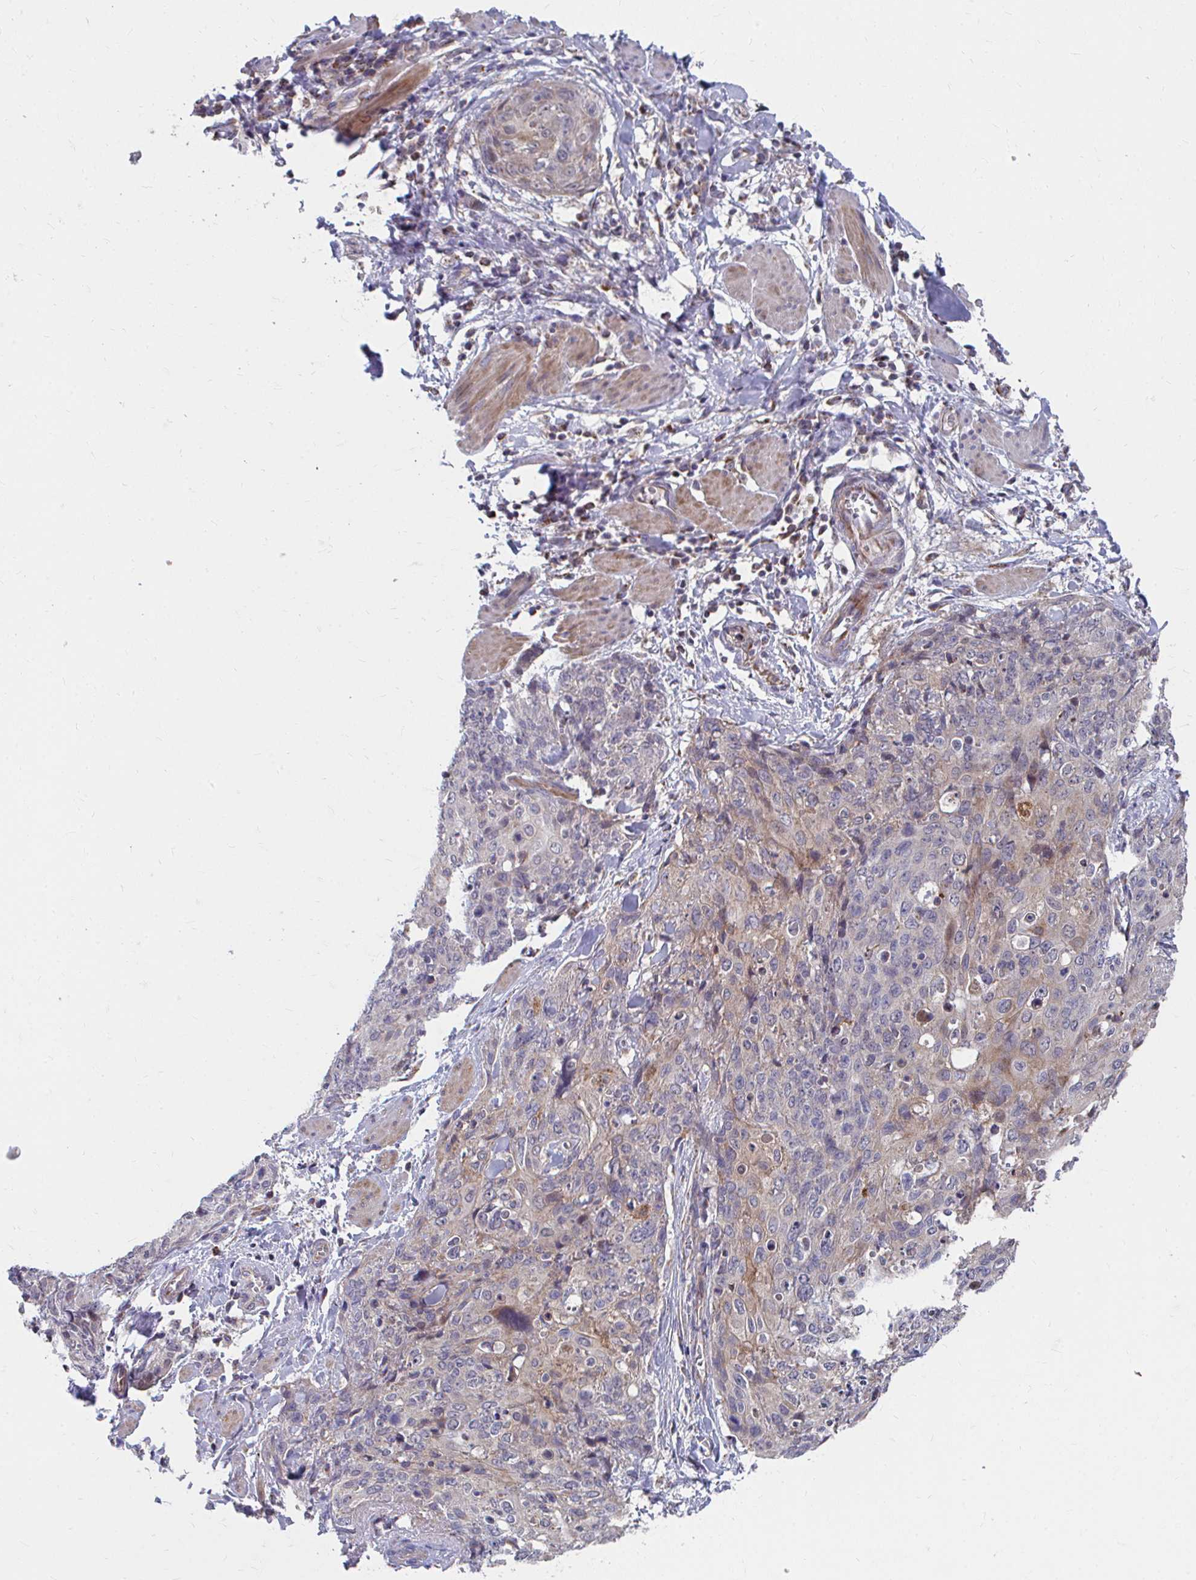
{"staining": {"intensity": "weak", "quantity": "25%-75%", "location": "cytoplasmic/membranous"}, "tissue": "skin cancer", "cell_type": "Tumor cells", "image_type": "cancer", "snomed": [{"axis": "morphology", "description": "Squamous cell carcinoma, NOS"}, {"axis": "topography", "description": "Skin"}, {"axis": "topography", "description": "Vulva"}], "caption": "An IHC image of neoplastic tissue is shown. Protein staining in brown shows weak cytoplasmic/membranous positivity in squamous cell carcinoma (skin) within tumor cells. The protein of interest is stained brown, and the nuclei are stained in blue (DAB IHC with brightfield microscopy, high magnification).", "gene": "PEX3", "patient": {"sex": "female", "age": 85}}